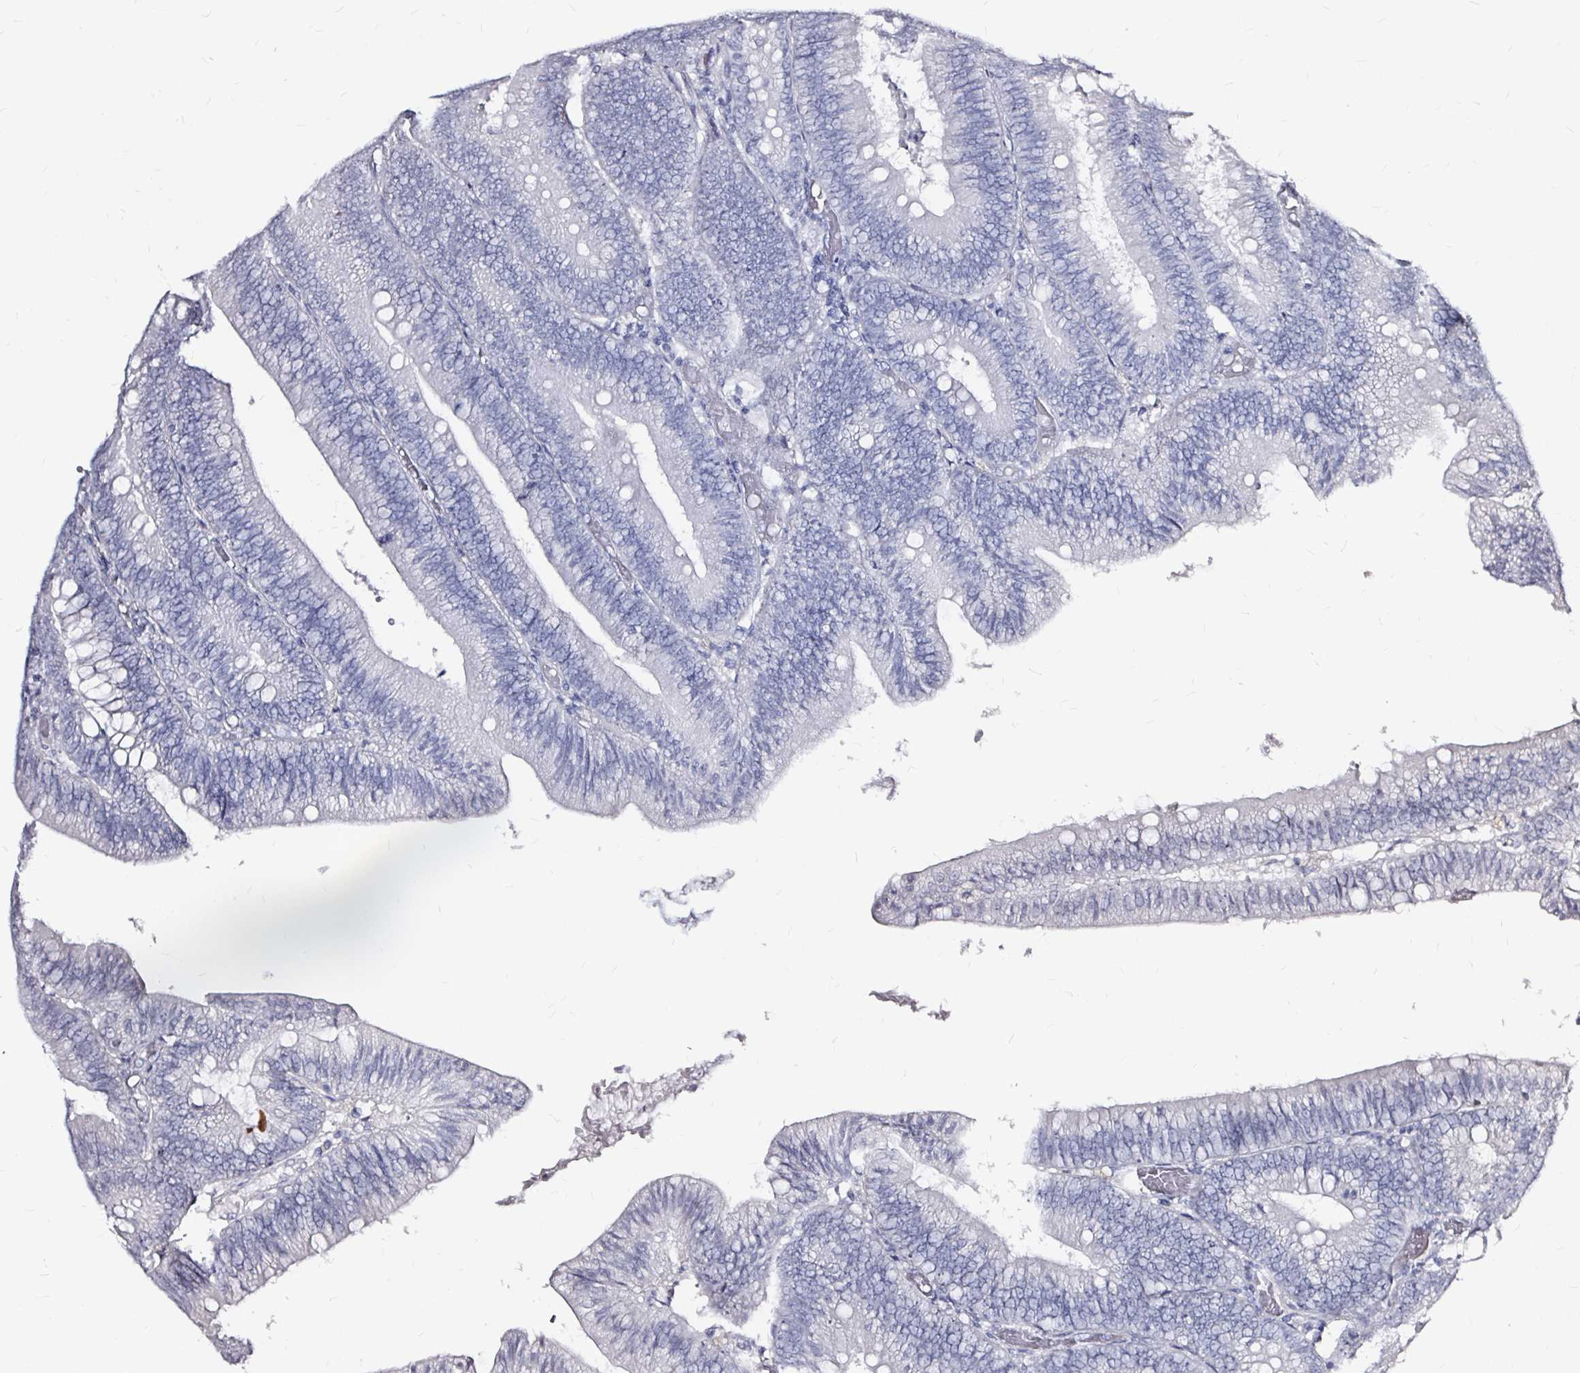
{"staining": {"intensity": "negative", "quantity": "none", "location": "none"}, "tissue": "colorectal cancer", "cell_type": "Tumor cells", "image_type": "cancer", "snomed": [{"axis": "morphology", "description": "Adenocarcinoma, NOS"}, {"axis": "topography", "description": "Colon"}], "caption": "Histopathology image shows no protein positivity in tumor cells of colorectal cancer (adenocarcinoma) tissue. The staining was performed using DAB (3,3'-diaminobenzidine) to visualize the protein expression in brown, while the nuclei were stained in blue with hematoxylin (Magnification: 20x).", "gene": "LUZP4", "patient": {"sex": "male", "age": 84}}